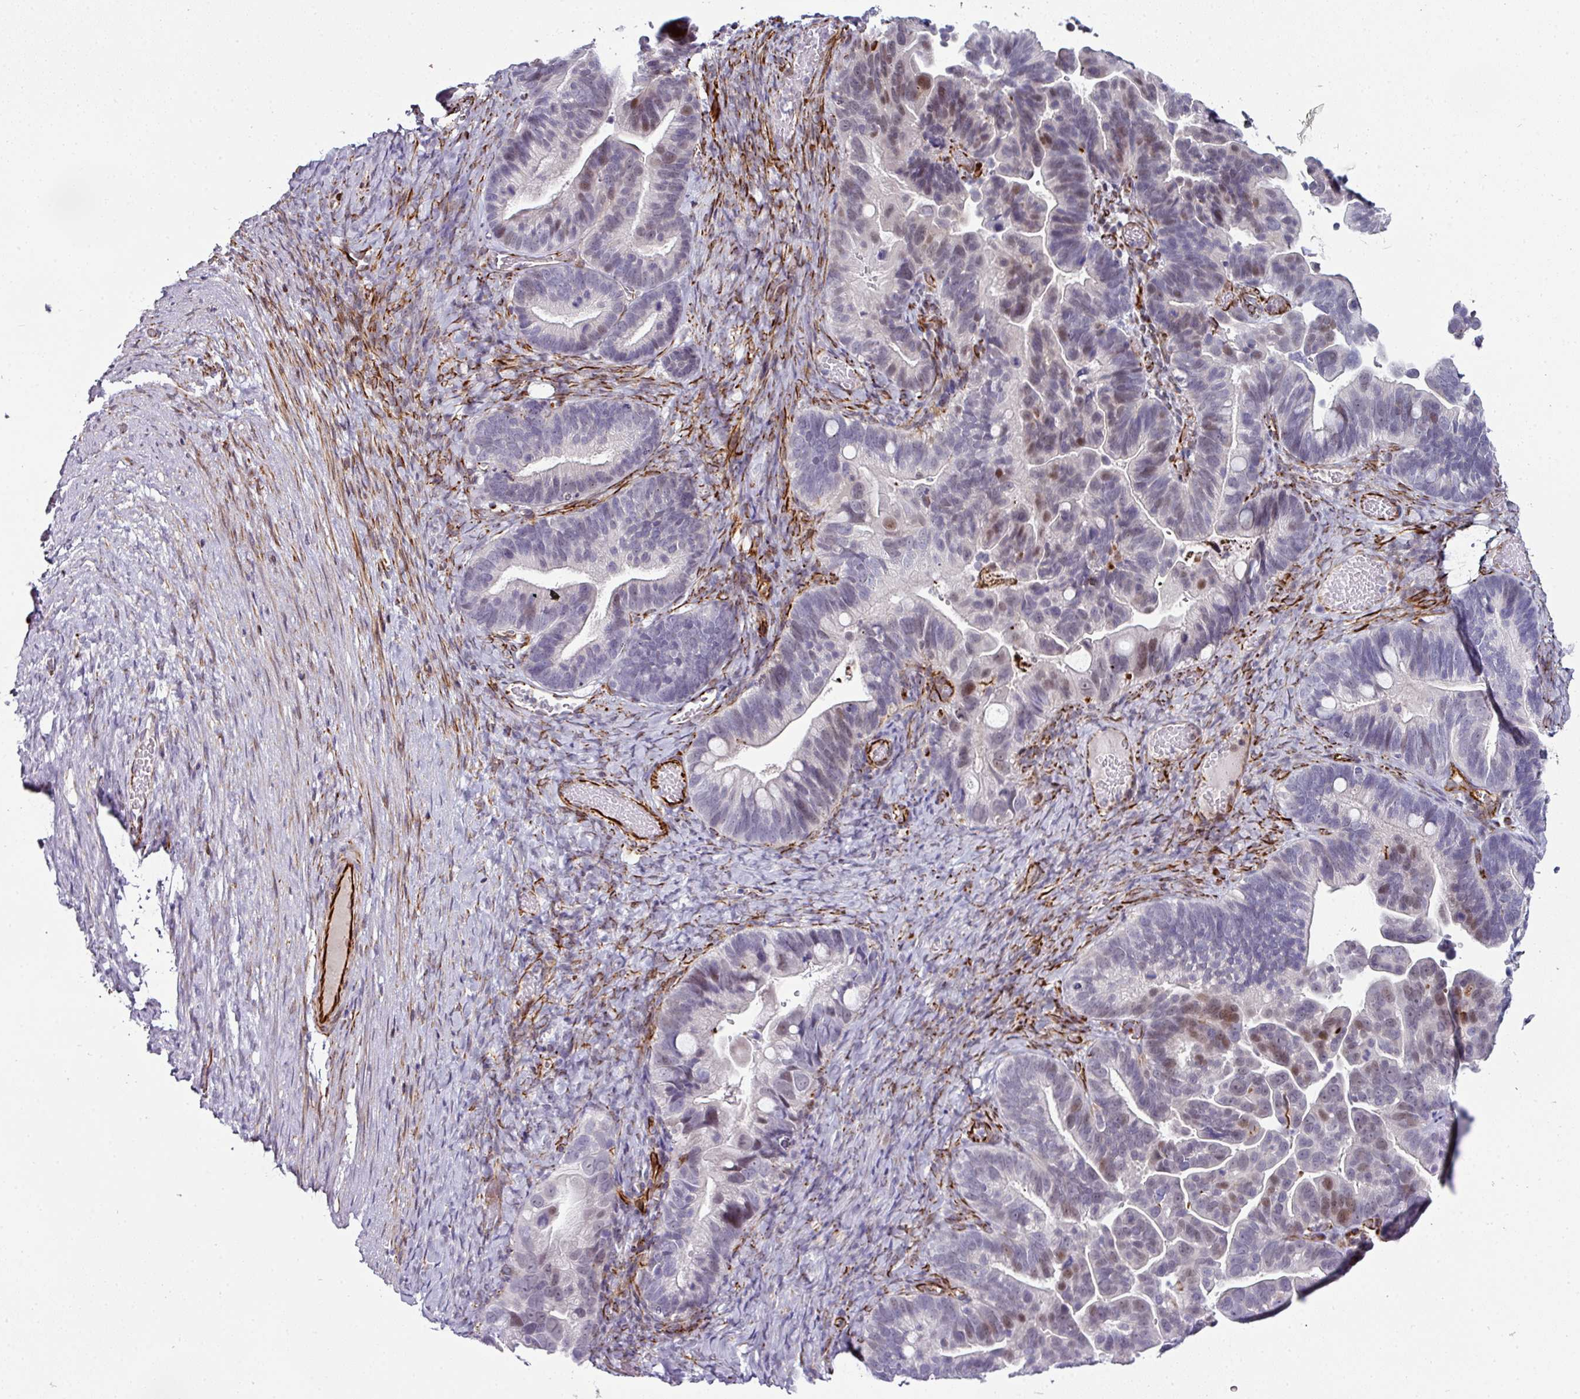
{"staining": {"intensity": "moderate", "quantity": "<25%", "location": "nuclear"}, "tissue": "ovarian cancer", "cell_type": "Tumor cells", "image_type": "cancer", "snomed": [{"axis": "morphology", "description": "Cystadenocarcinoma, serous, NOS"}, {"axis": "topography", "description": "Ovary"}], "caption": "DAB immunohistochemical staining of human ovarian cancer shows moderate nuclear protein staining in approximately <25% of tumor cells. (Brightfield microscopy of DAB IHC at high magnification).", "gene": "TMPRSS9", "patient": {"sex": "female", "age": 56}}